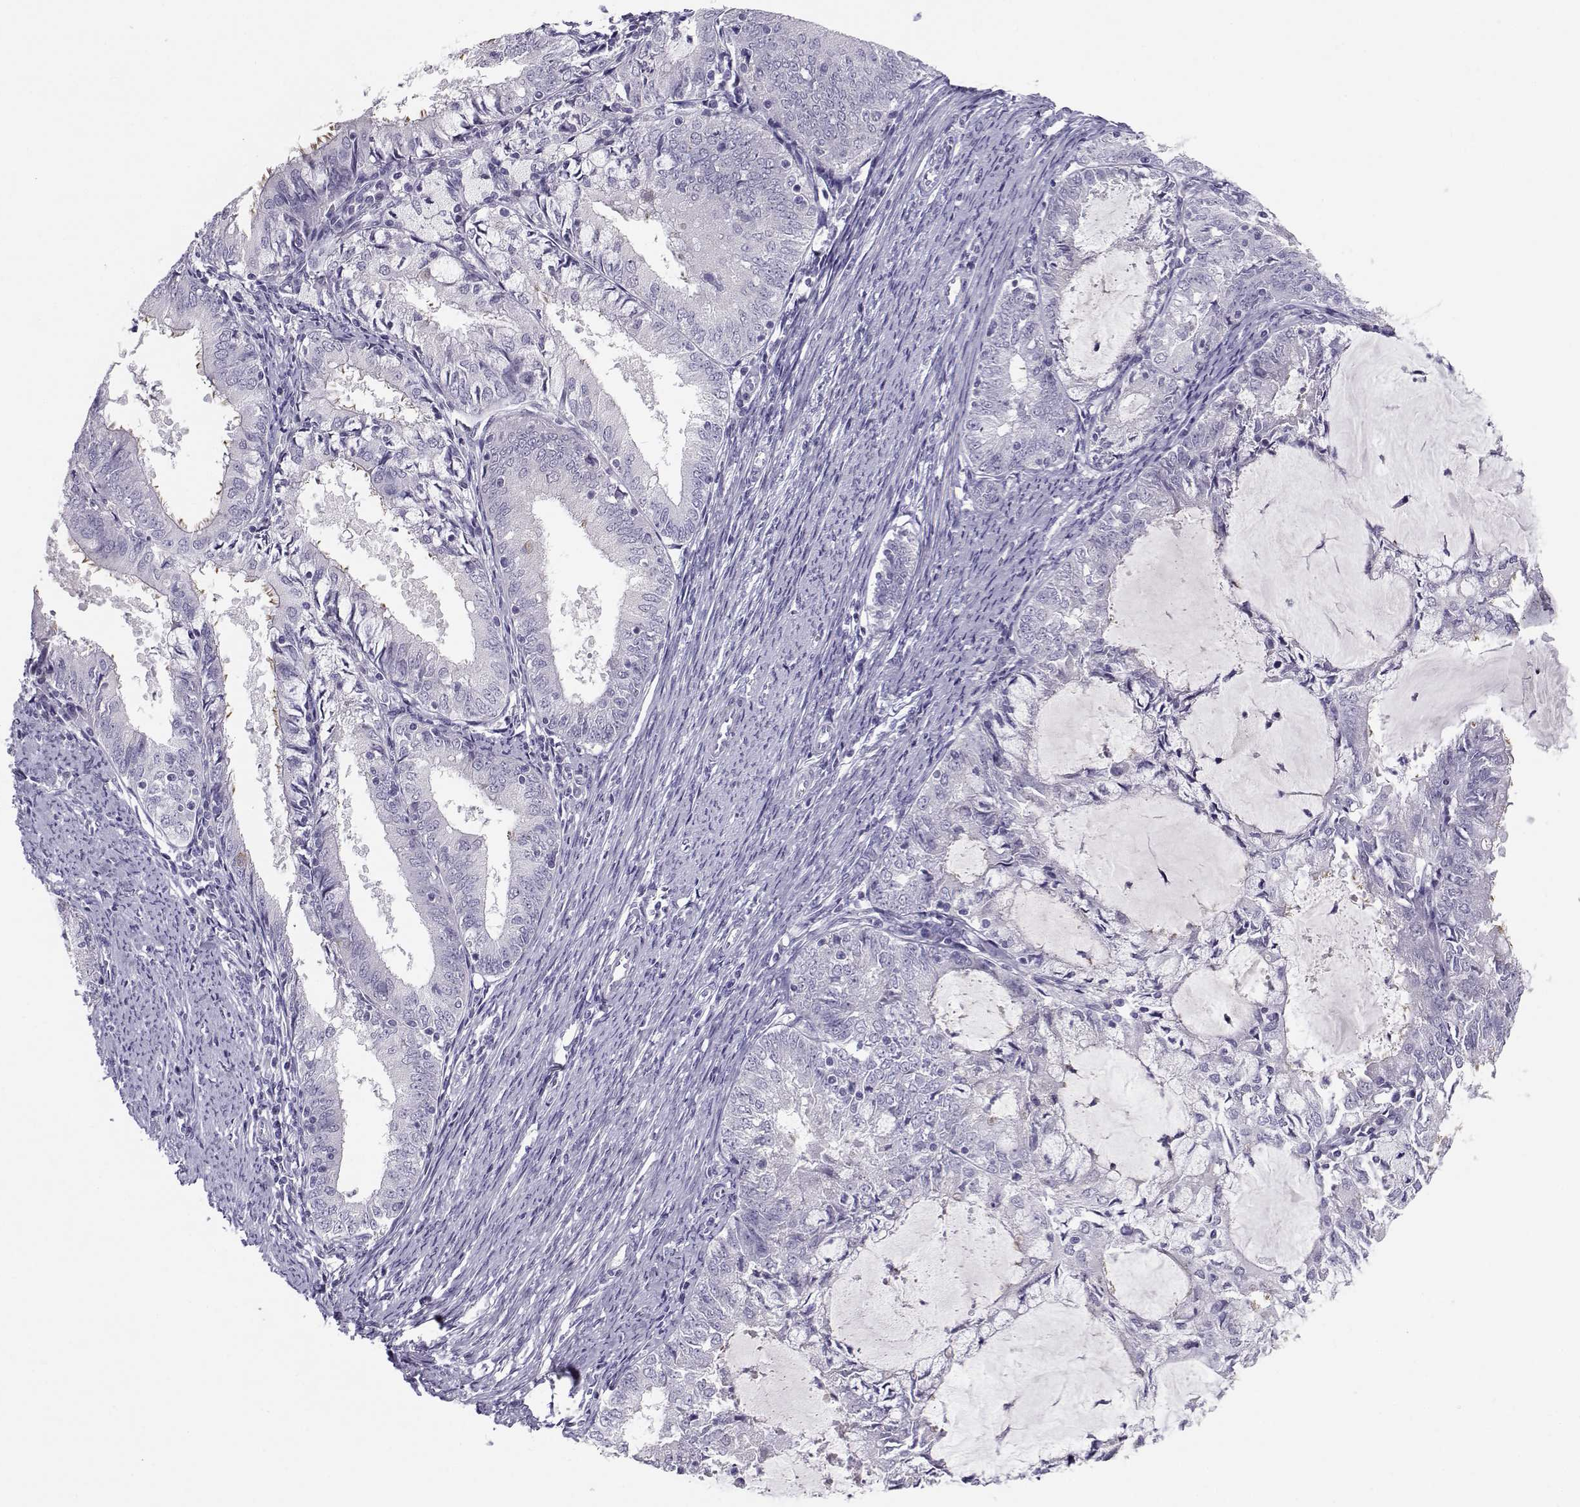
{"staining": {"intensity": "negative", "quantity": "none", "location": "none"}, "tissue": "endometrial cancer", "cell_type": "Tumor cells", "image_type": "cancer", "snomed": [{"axis": "morphology", "description": "Adenocarcinoma, NOS"}, {"axis": "topography", "description": "Endometrium"}], "caption": "This histopathology image is of adenocarcinoma (endometrial) stained with IHC to label a protein in brown with the nuclei are counter-stained blue. There is no expression in tumor cells.", "gene": "CFAP77", "patient": {"sex": "female", "age": 57}}